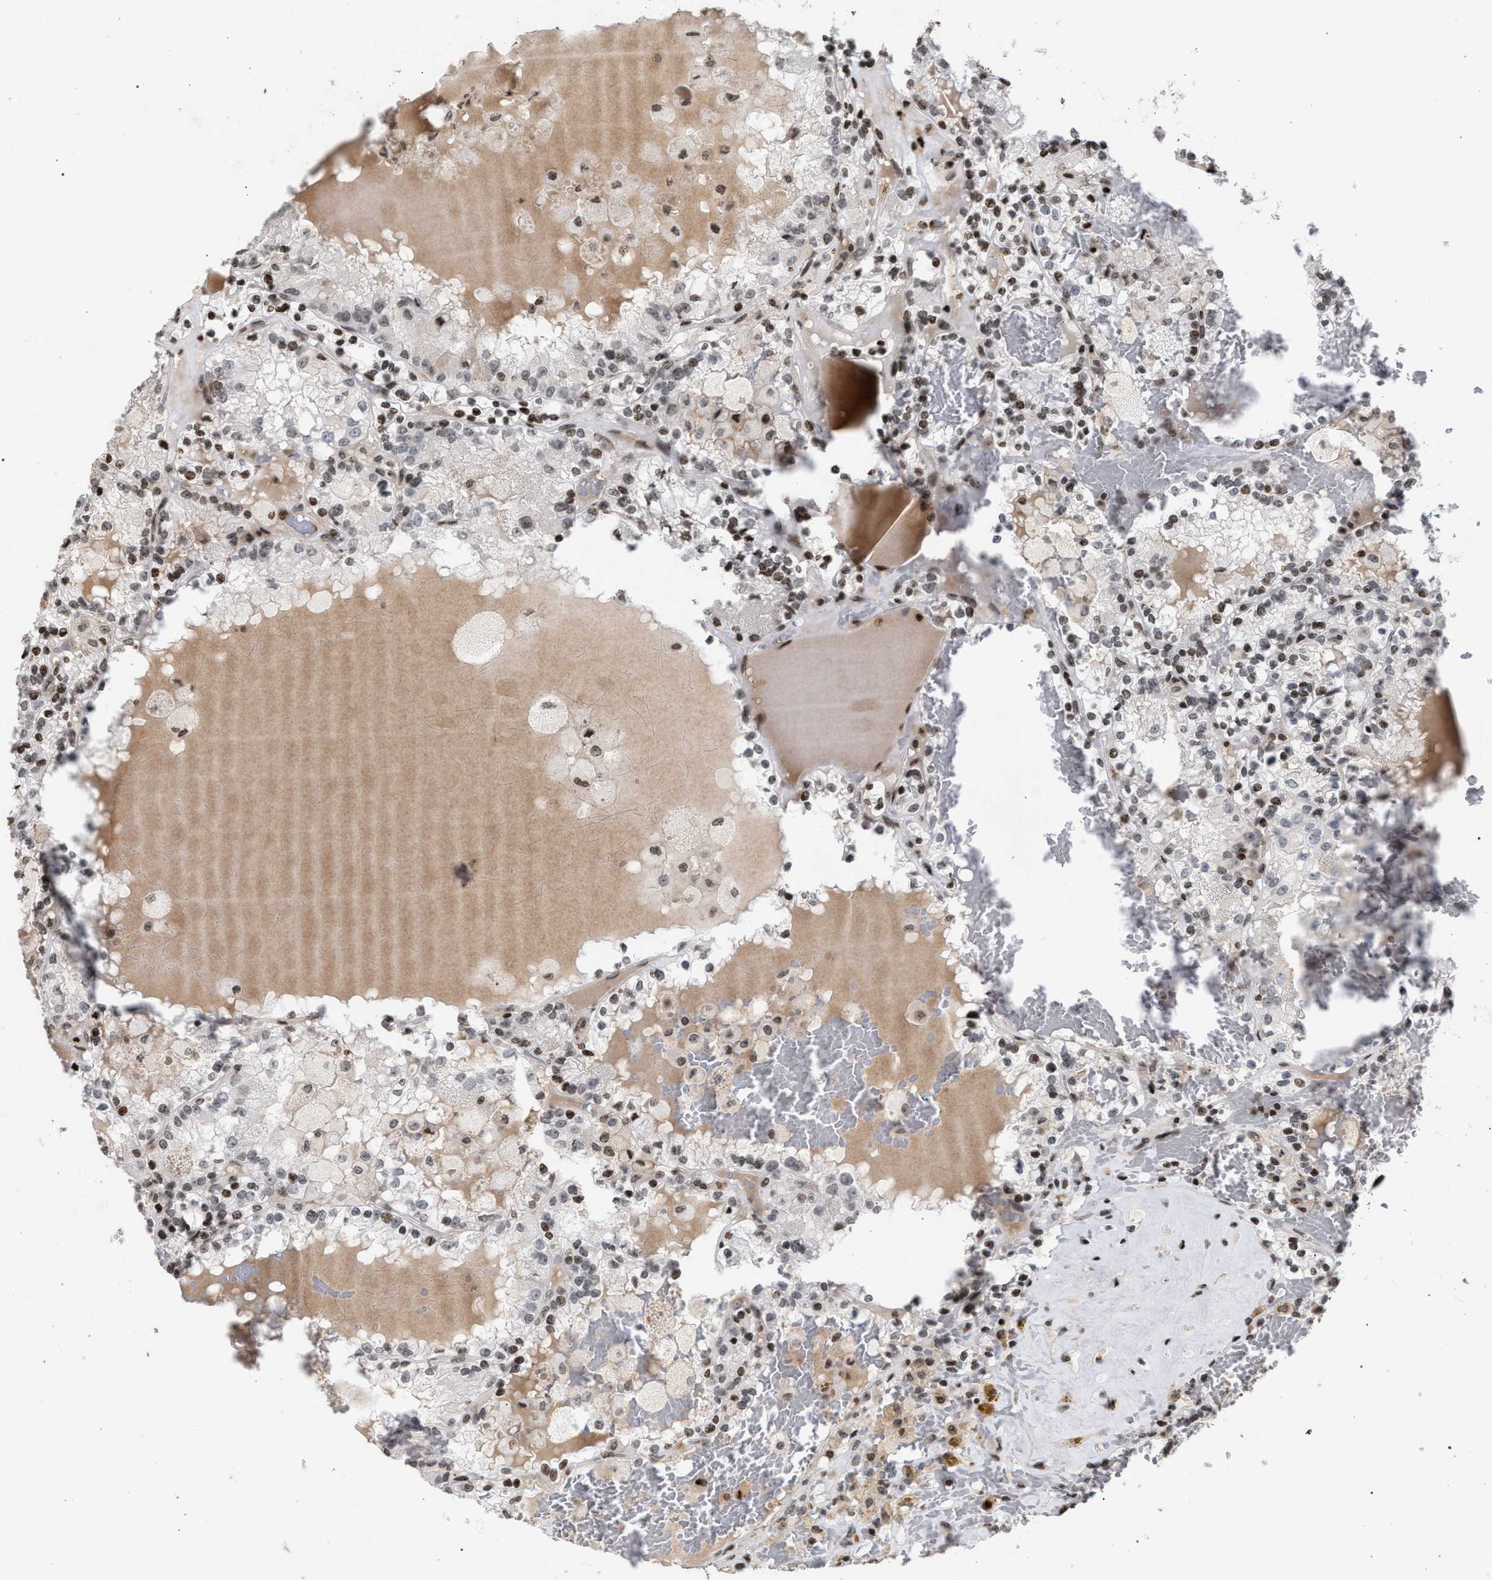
{"staining": {"intensity": "moderate", "quantity": ">75%", "location": "nuclear"}, "tissue": "renal cancer", "cell_type": "Tumor cells", "image_type": "cancer", "snomed": [{"axis": "morphology", "description": "Adenocarcinoma, NOS"}, {"axis": "topography", "description": "Kidney"}], "caption": "Immunohistochemistry of renal cancer (adenocarcinoma) displays medium levels of moderate nuclear expression in approximately >75% of tumor cells. (DAB = brown stain, brightfield microscopy at high magnification).", "gene": "FOXD3", "patient": {"sex": "female", "age": 56}}